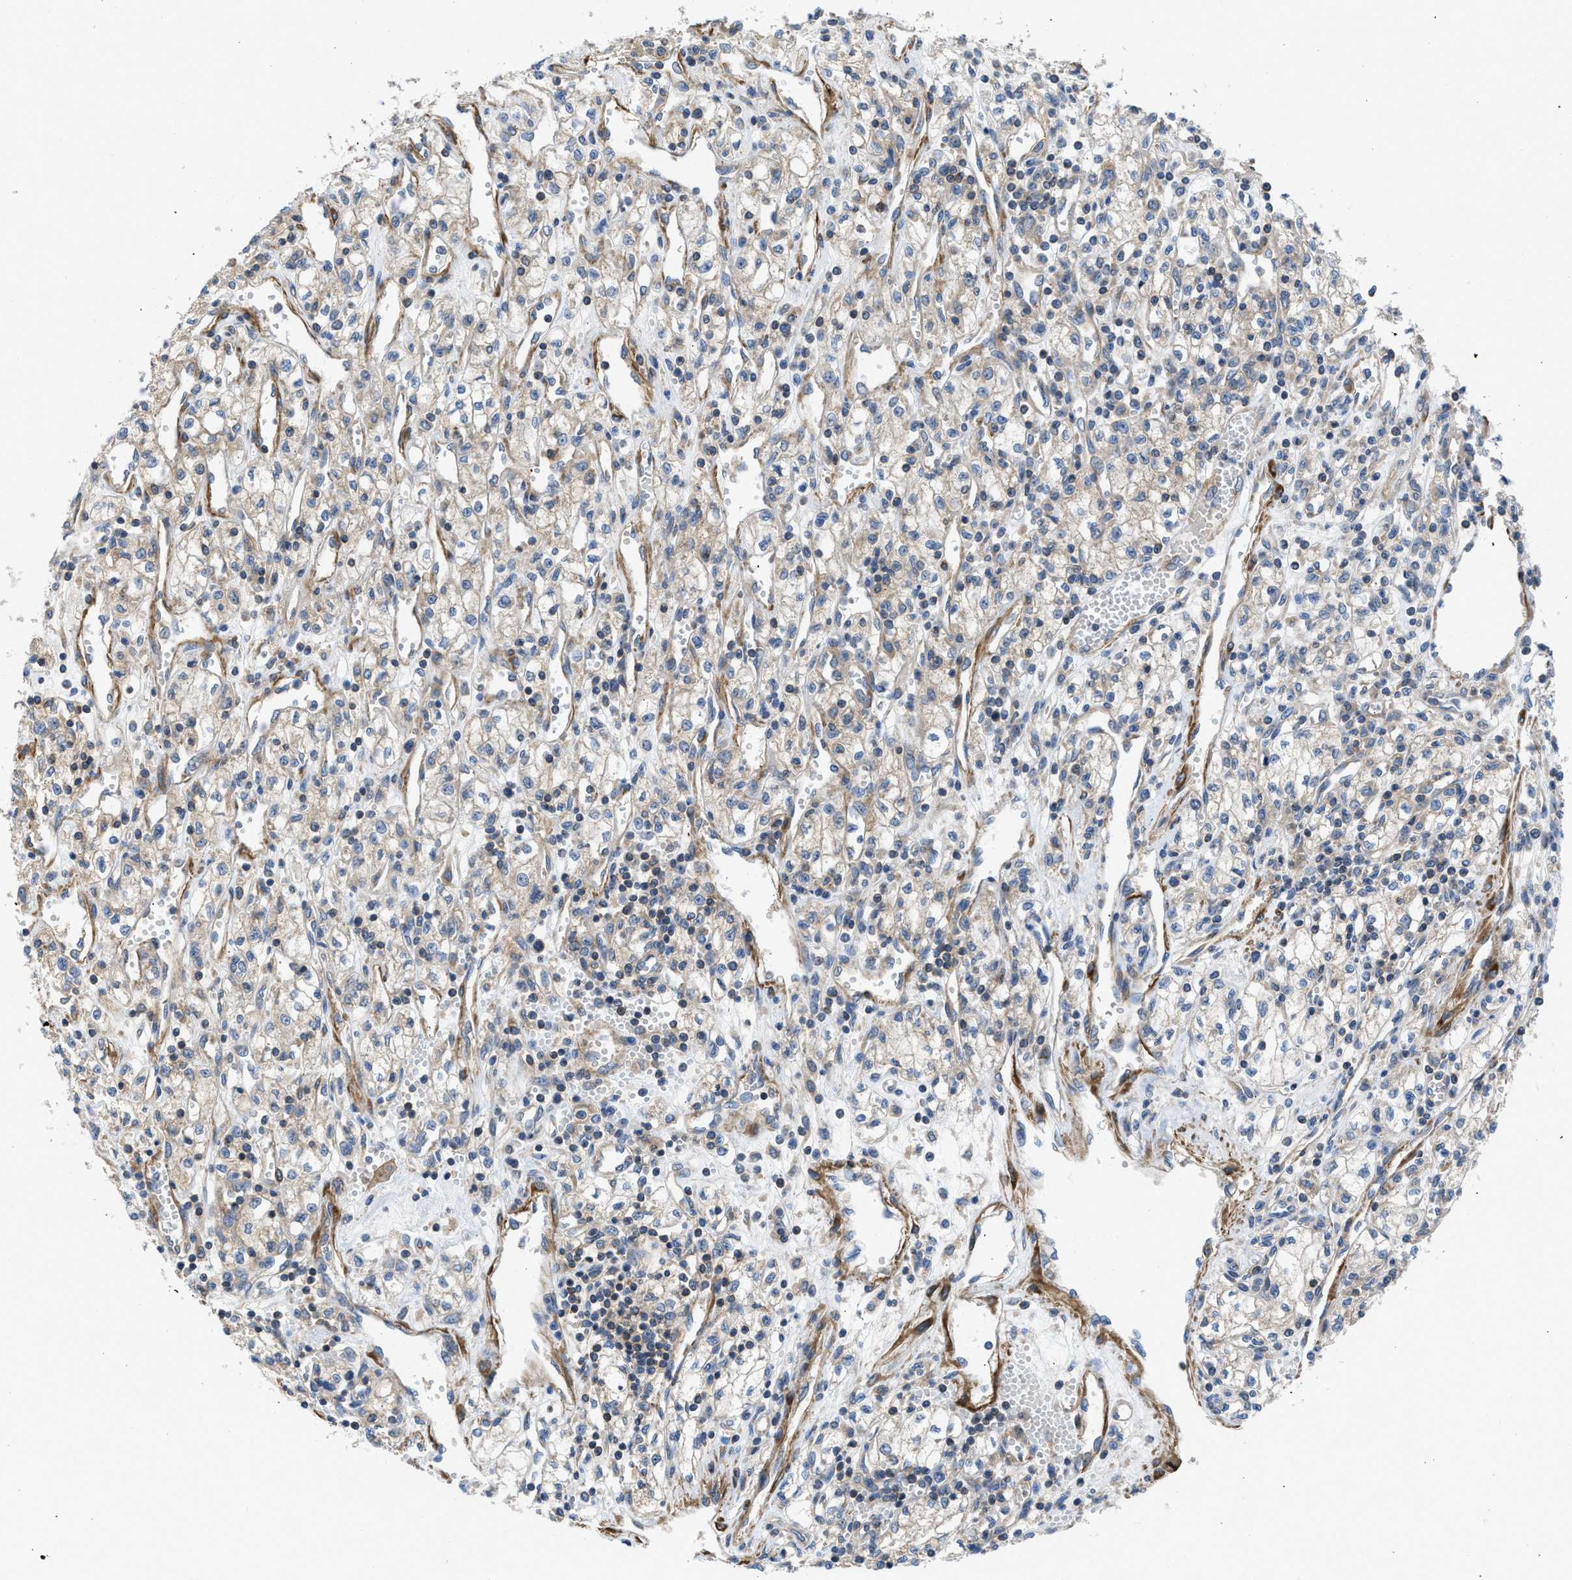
{"staining": {"intensity": "weak", "quantity": ">75%", "location": "cytoplasmic/membranous"}, "tissue": "renal cancer", "cell_type": "Tumor cells", "image_type": "cancer", "snomed": [{"axis": "morphology", "description": "Adenocarcinoma, NOS"}, {"axis": "topography", "description": "Kidney"}], "caption": "Immunohistochemistry (DAB (3,3'-diaminobenzidine)) staining of human adenocarcinoma (renal) demonstrates weak cytoplasmic/membranous protein positivity in about >75% of tumor cells.", "gene": "CHKB", "patient": {"sex": "male", "age": 59}}